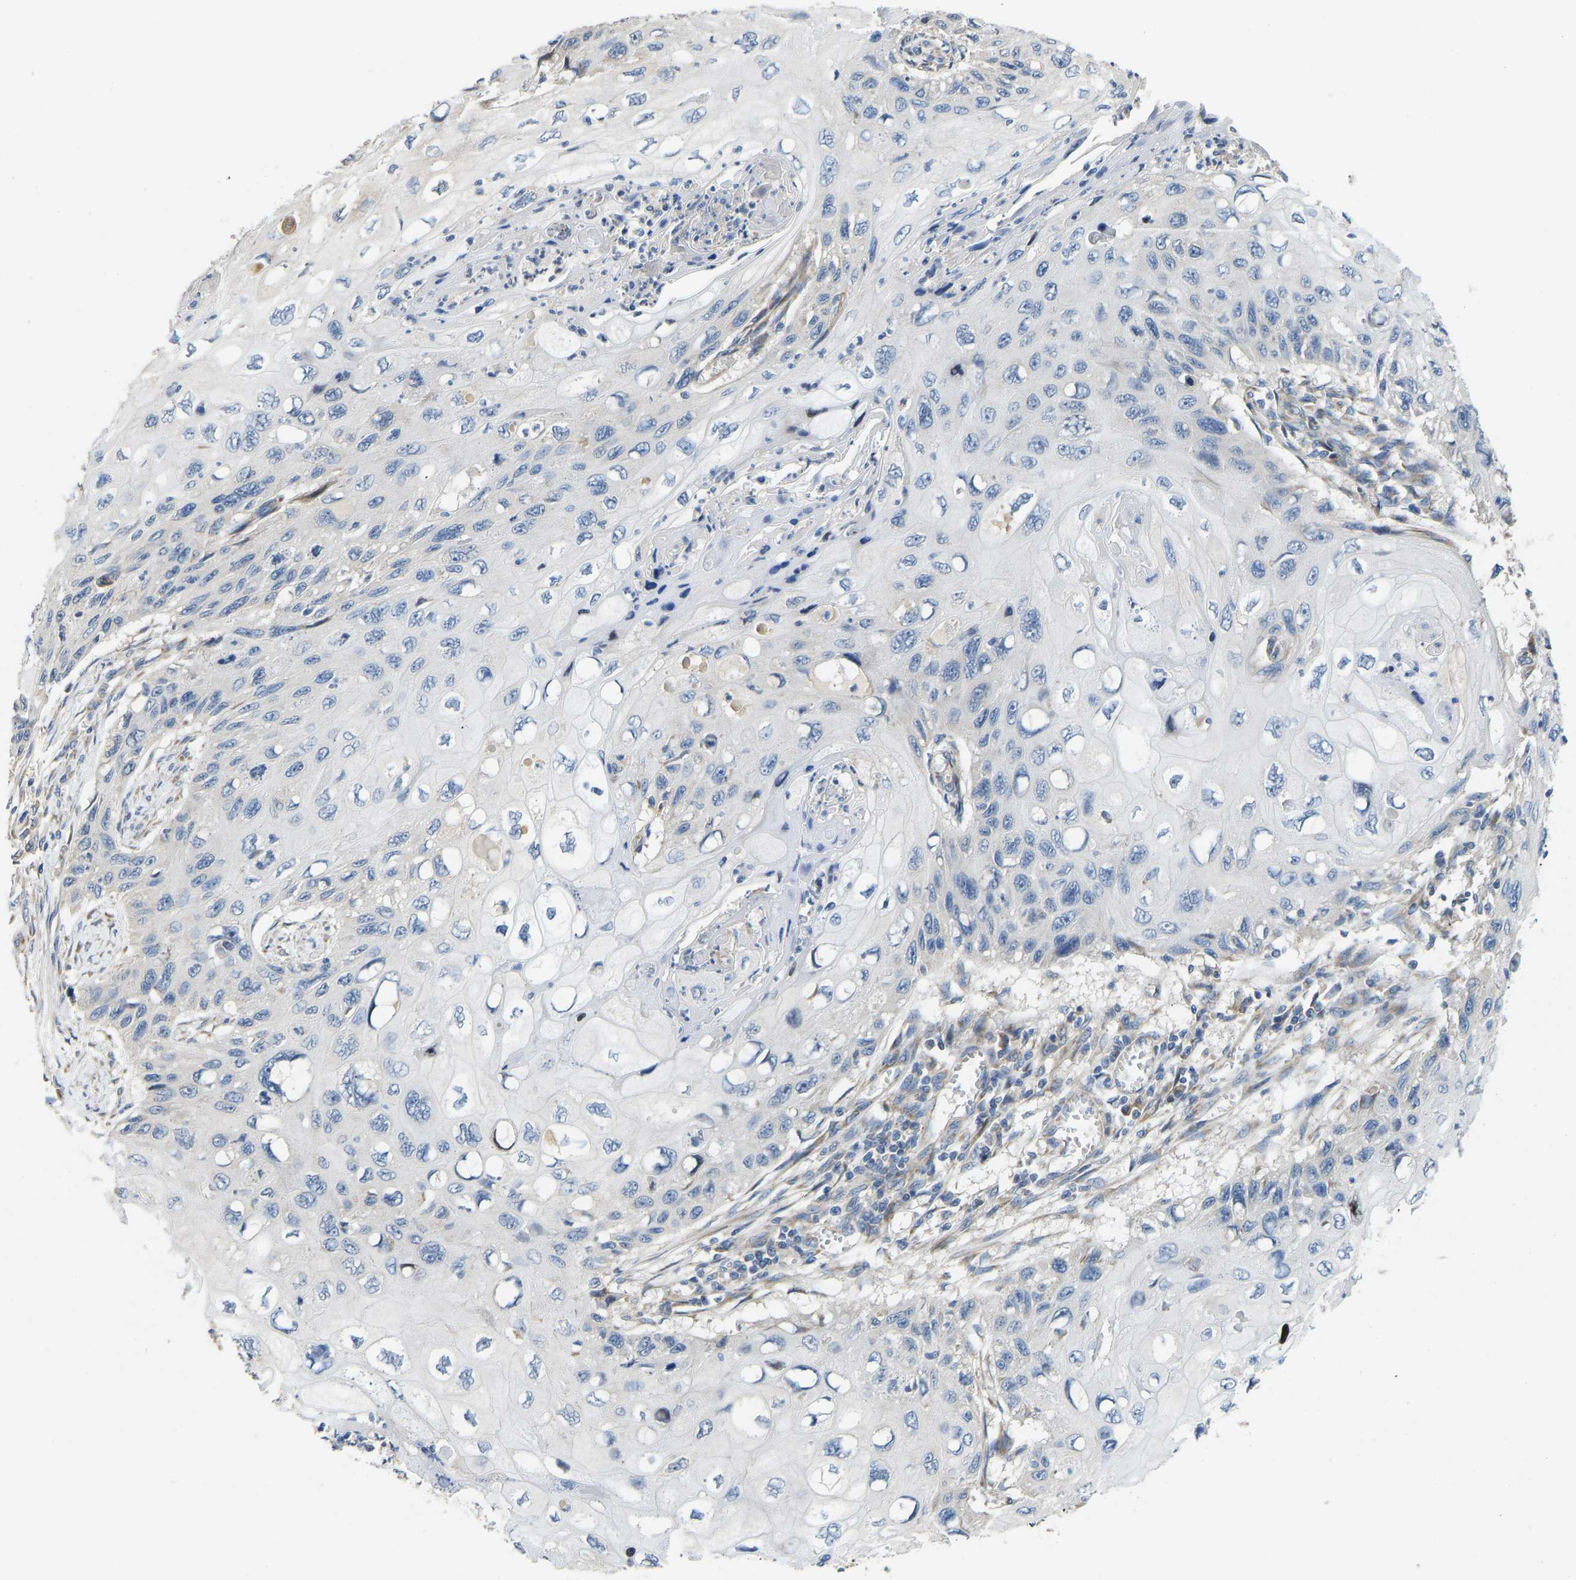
{"staining": {"intensity": "negative", "quantity": "none", "location": "none"}, "tissue": "cervical cancer", "cell_type": "Tumor cells", "image_type": "cancer", "snomed": [{"axis": "morphology", "description": "Squamous cell carcinoma, NOS"}, {"axis": "topography", "description": "Cervix"}], "caption": "Tumor cells show no significant expression in squamous cell carcinoma (cervical). (IHC, brightfield microscopy, high magnification).", "gene": "TMEM150A", "patient": {"sex": "female", "age": 70}}